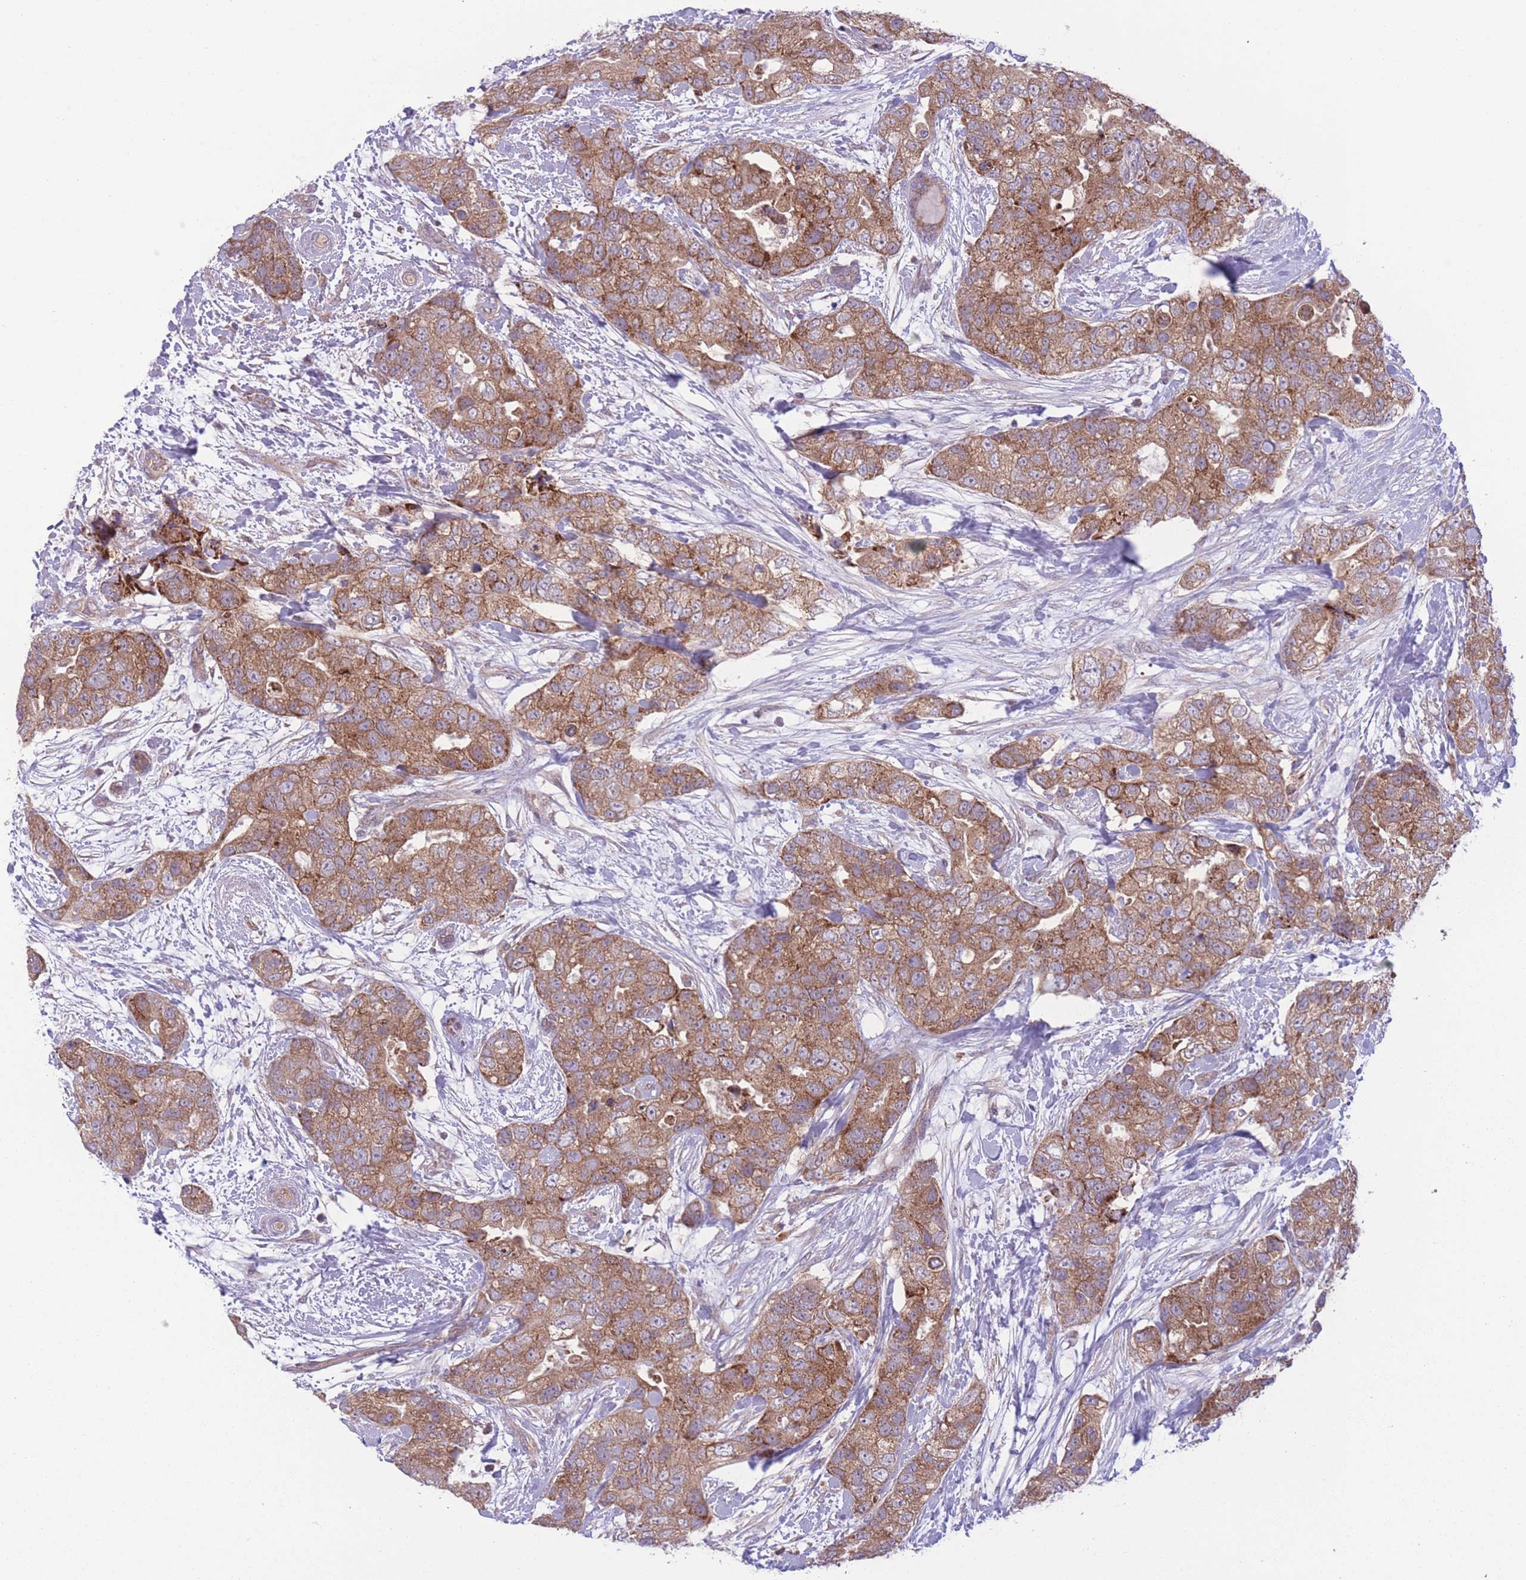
{"staining": {"intensity": "moderate", "quantity": ">75%", "location": "cytoplasmic/membranous"}, "tissue": "breast cancer", "cell_type": "Tumor cells", "image_type": "cancer", "snomed": [{"axis": "morphology", "description": "Duct carcinoma"}, {"axis": "topography", "description": "Breast"}], "caption": "High-magnification brightfield microscopy of breast cancer stained with DAB (3,3'-diaminobenzidine) (brown) and counterstained with hematoxylin (blue). tumor cells exhibit moderate cytoplasmic/membranous expression is seen in approximately>75% of cells.", "gene": "CCT6B", "patient": {"sex": "female", "age": 62}}